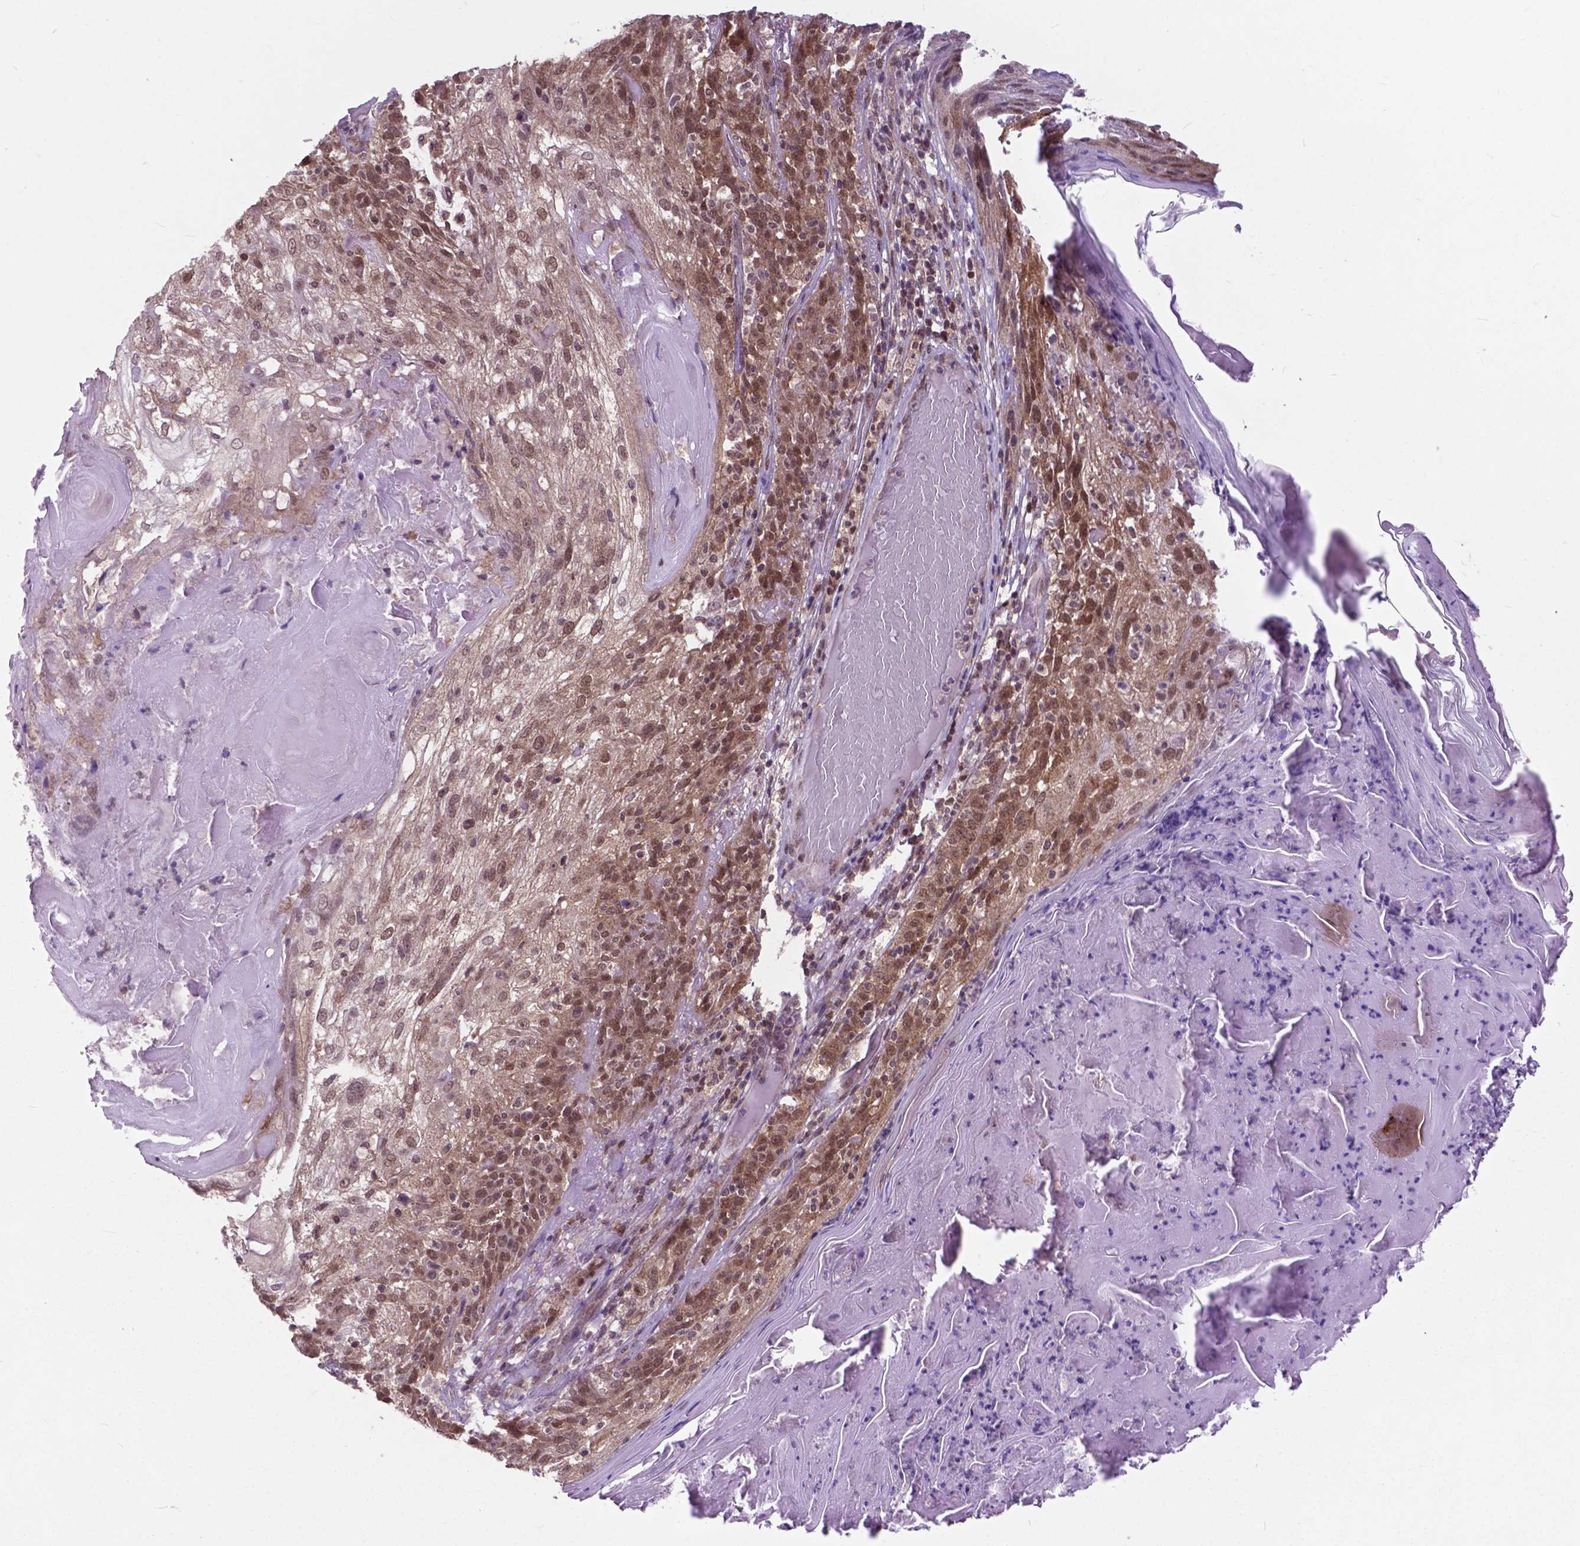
{"staining": {"intensity": "moderate", "quantity": ">75%", "location": "nuclear"}, "tissue": "skin cancer", "cell_type": "Tumor cells", "image_type": "cancer", "snomed": [{"axis": "morphology", "description": "Normal tissue, NOS"}, {"axis": "morphology", "description": "Squamous cell carcinoma, NOS"}, {"axis": "topography", "description": "Skin"}], "caption": "Protein staining of skin cancer tissue demonstrates moderate nuclear expression in about >75% of tumor cells.", "gene": "FAF1", "patient": {"sex": "female", "age": 83}}